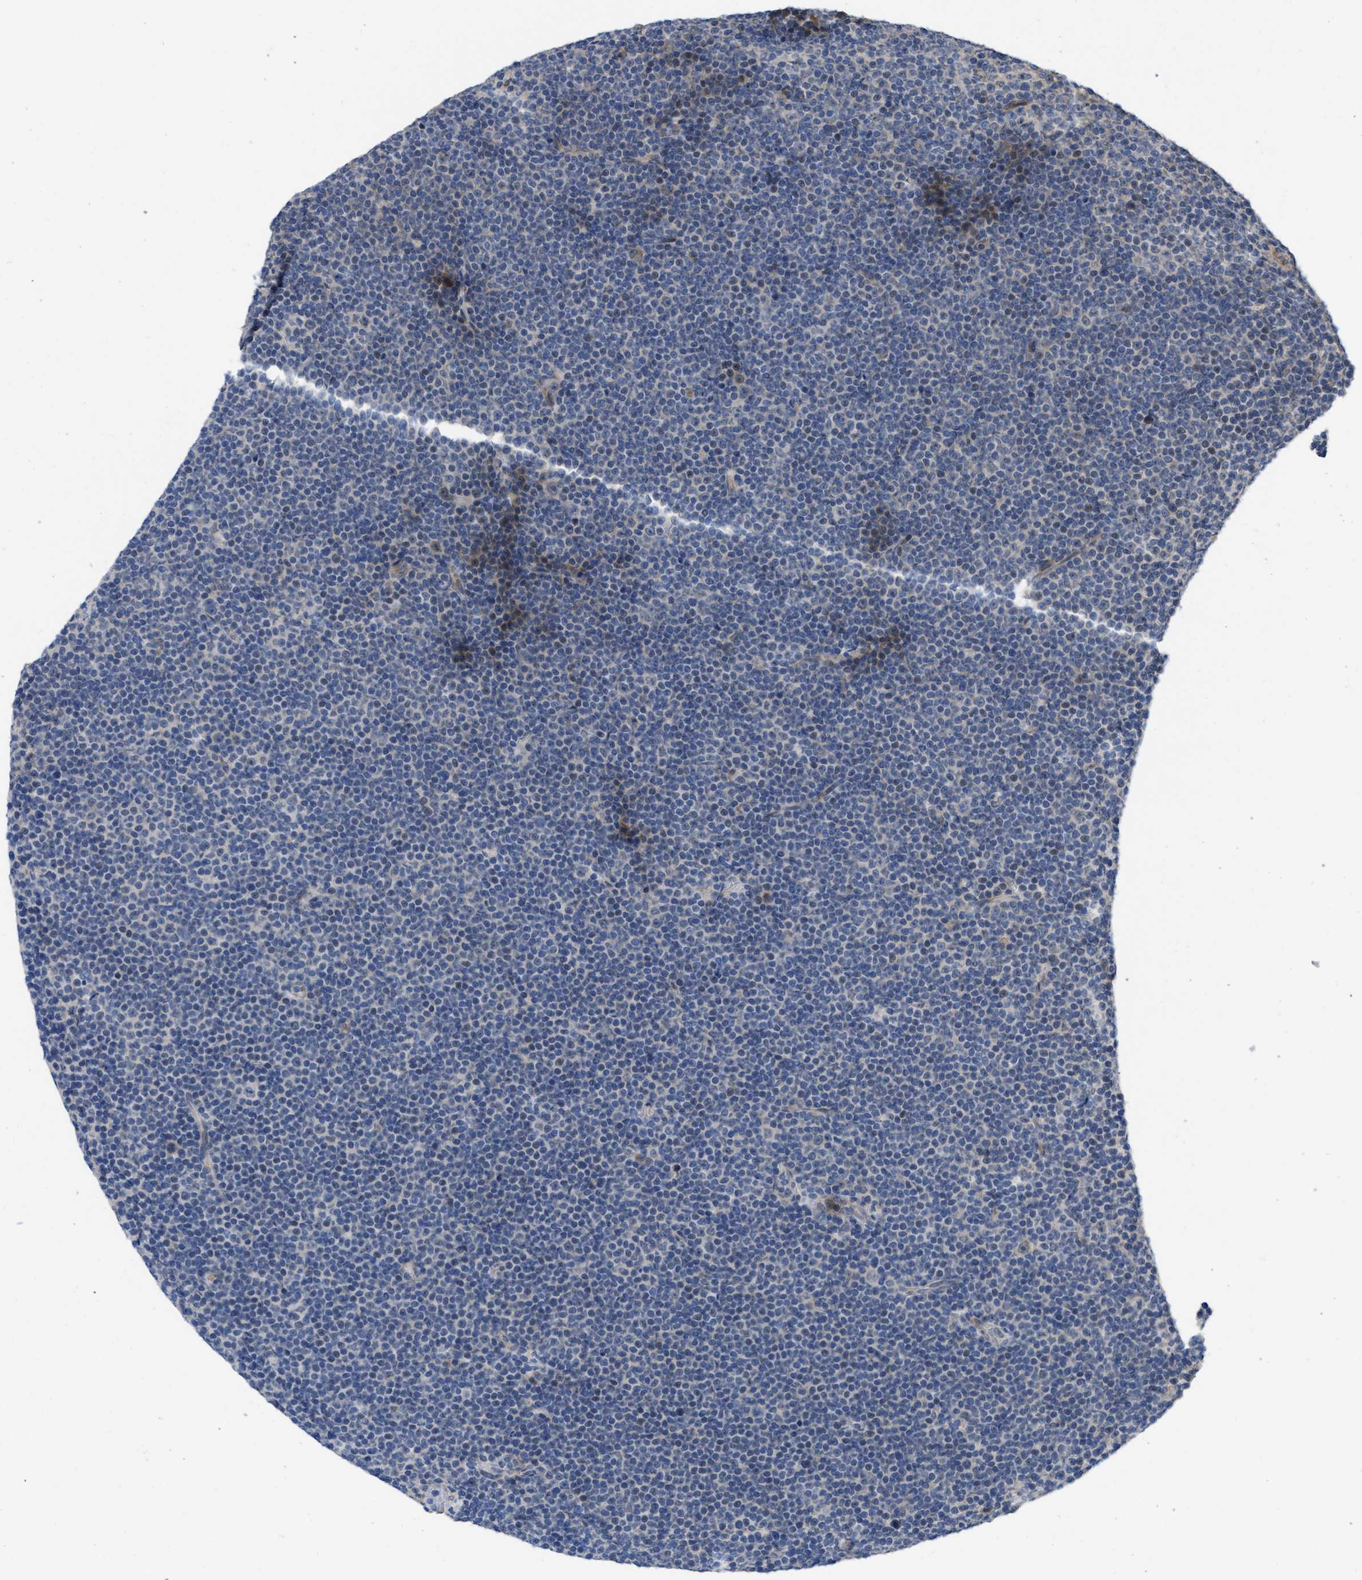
{"staining": {"intensity": "weak", "quantity": "<25%", "location": "nuclear"}, "tissue": "lymphoma", "cell_type": "Tumor cells", "image_type": "cancer", "snomed": [{"axis": "morphology", "description": "Malignant lymphoma, non-Hodgkin's type, Low grade"}, {"axis": "topography", "description": "Lymph node"}], "caption": "Immunohistochemistry histopathology image of neoplastic tissue: human lymphoma stained with DAB (3,3'-diaminobenzidine) demonstrates no significant protein positivity in tumor cells.", "gene": "CDPF1", "patient": {"sex": "female", "age": 67}}